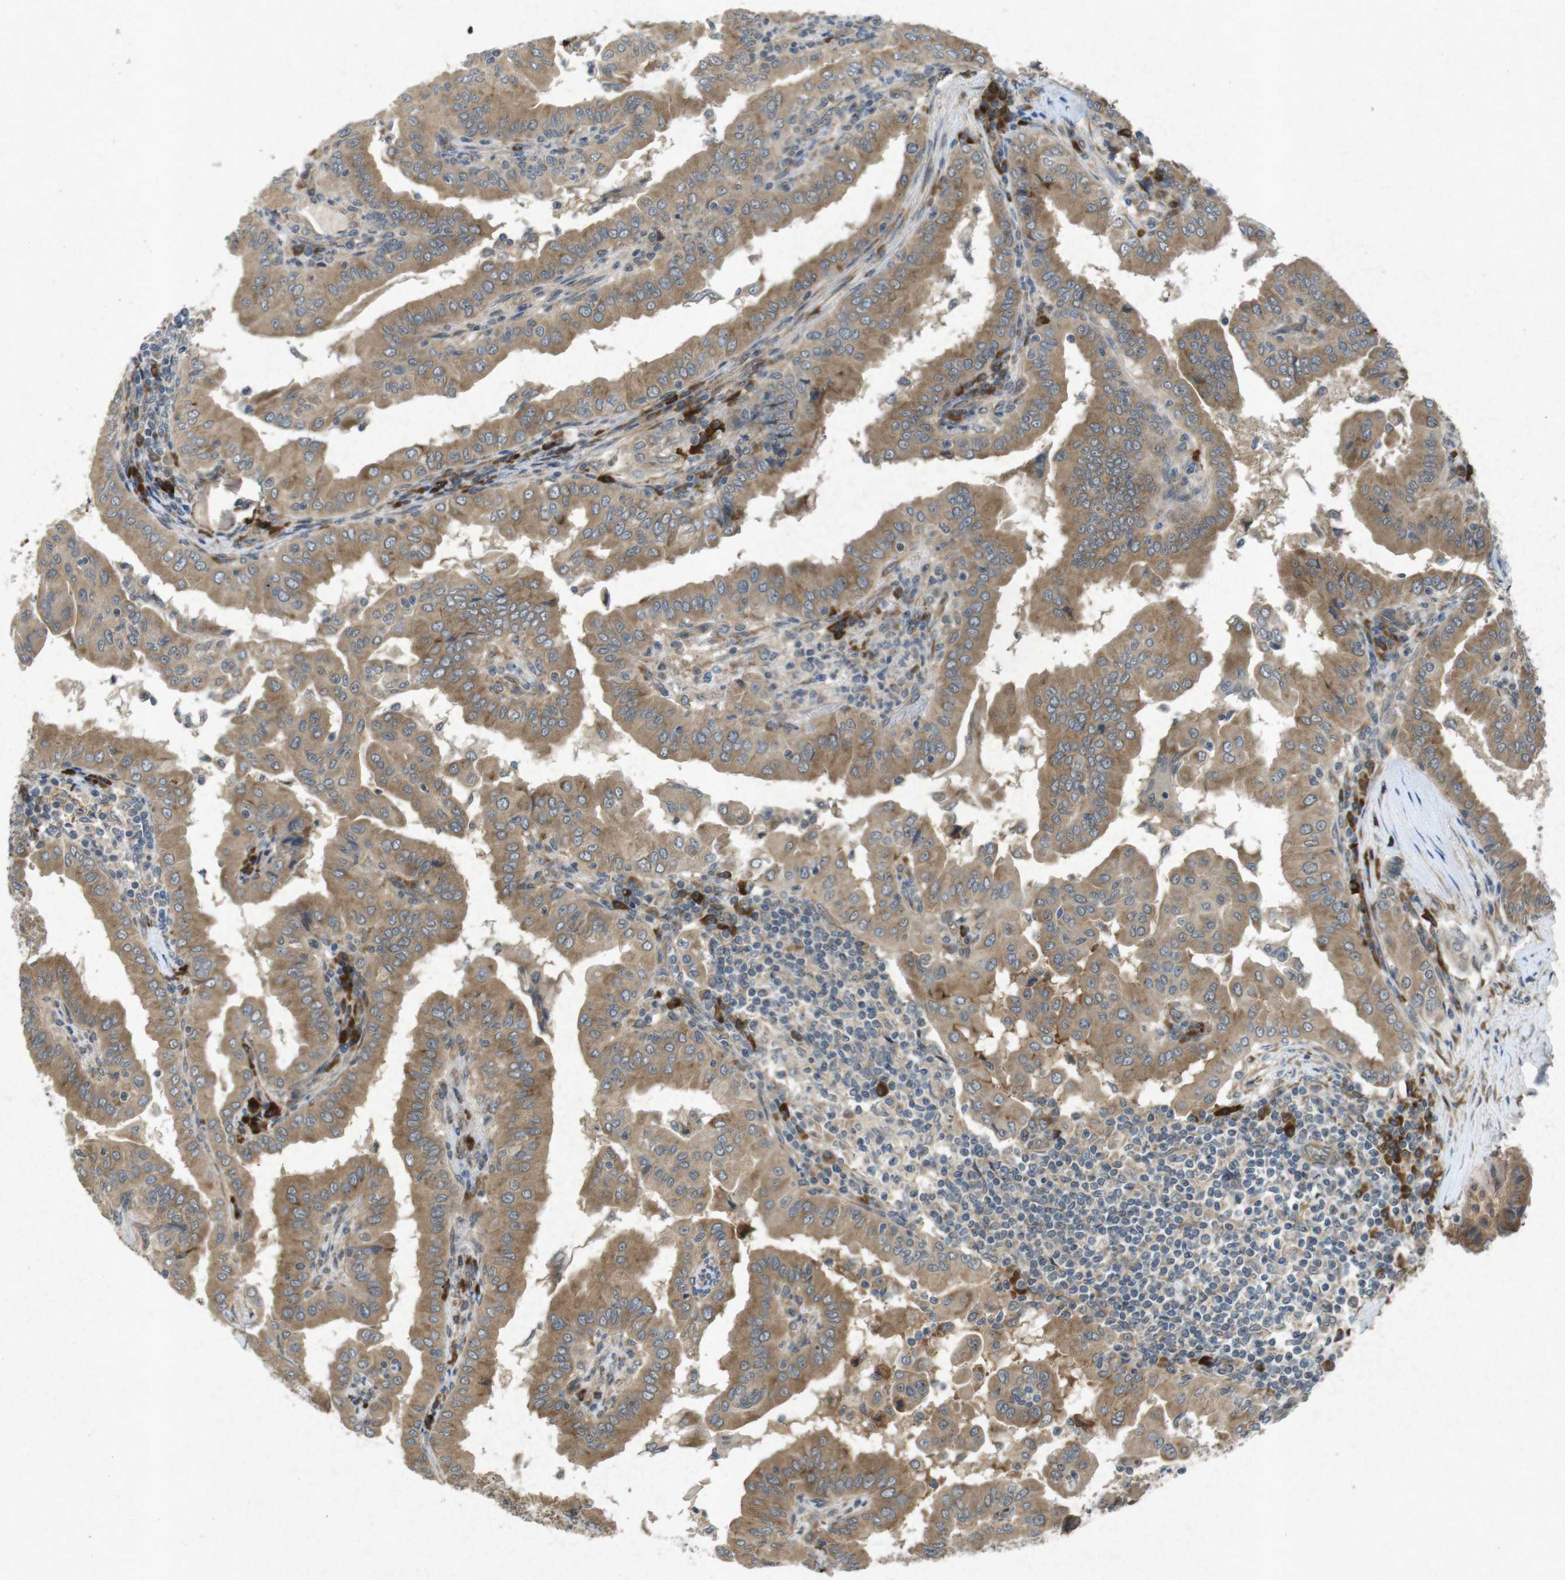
{"staining": {"intensity": "moderate", "quantity": ">75%", "location": "cytoplasmic/membranous"}, "tissue": "thyroid cancer", "cell_type": "Tumor cells", "image_type": "cancer", "snomed": [{"axis": "morphology", "description": "Papillary adenocarcinoma, NOS"}, {"axis": "topography", "description": "Thyroid gland"}], "caption": "Papillary adenocarcinoma (thyroid) stained with a brown dye shows moderate cytoplasmic/membranous positive positivity in about >75% of tumor cells.", "gene": "FLCN", "patient": {"sex": "male", "age": 33}}